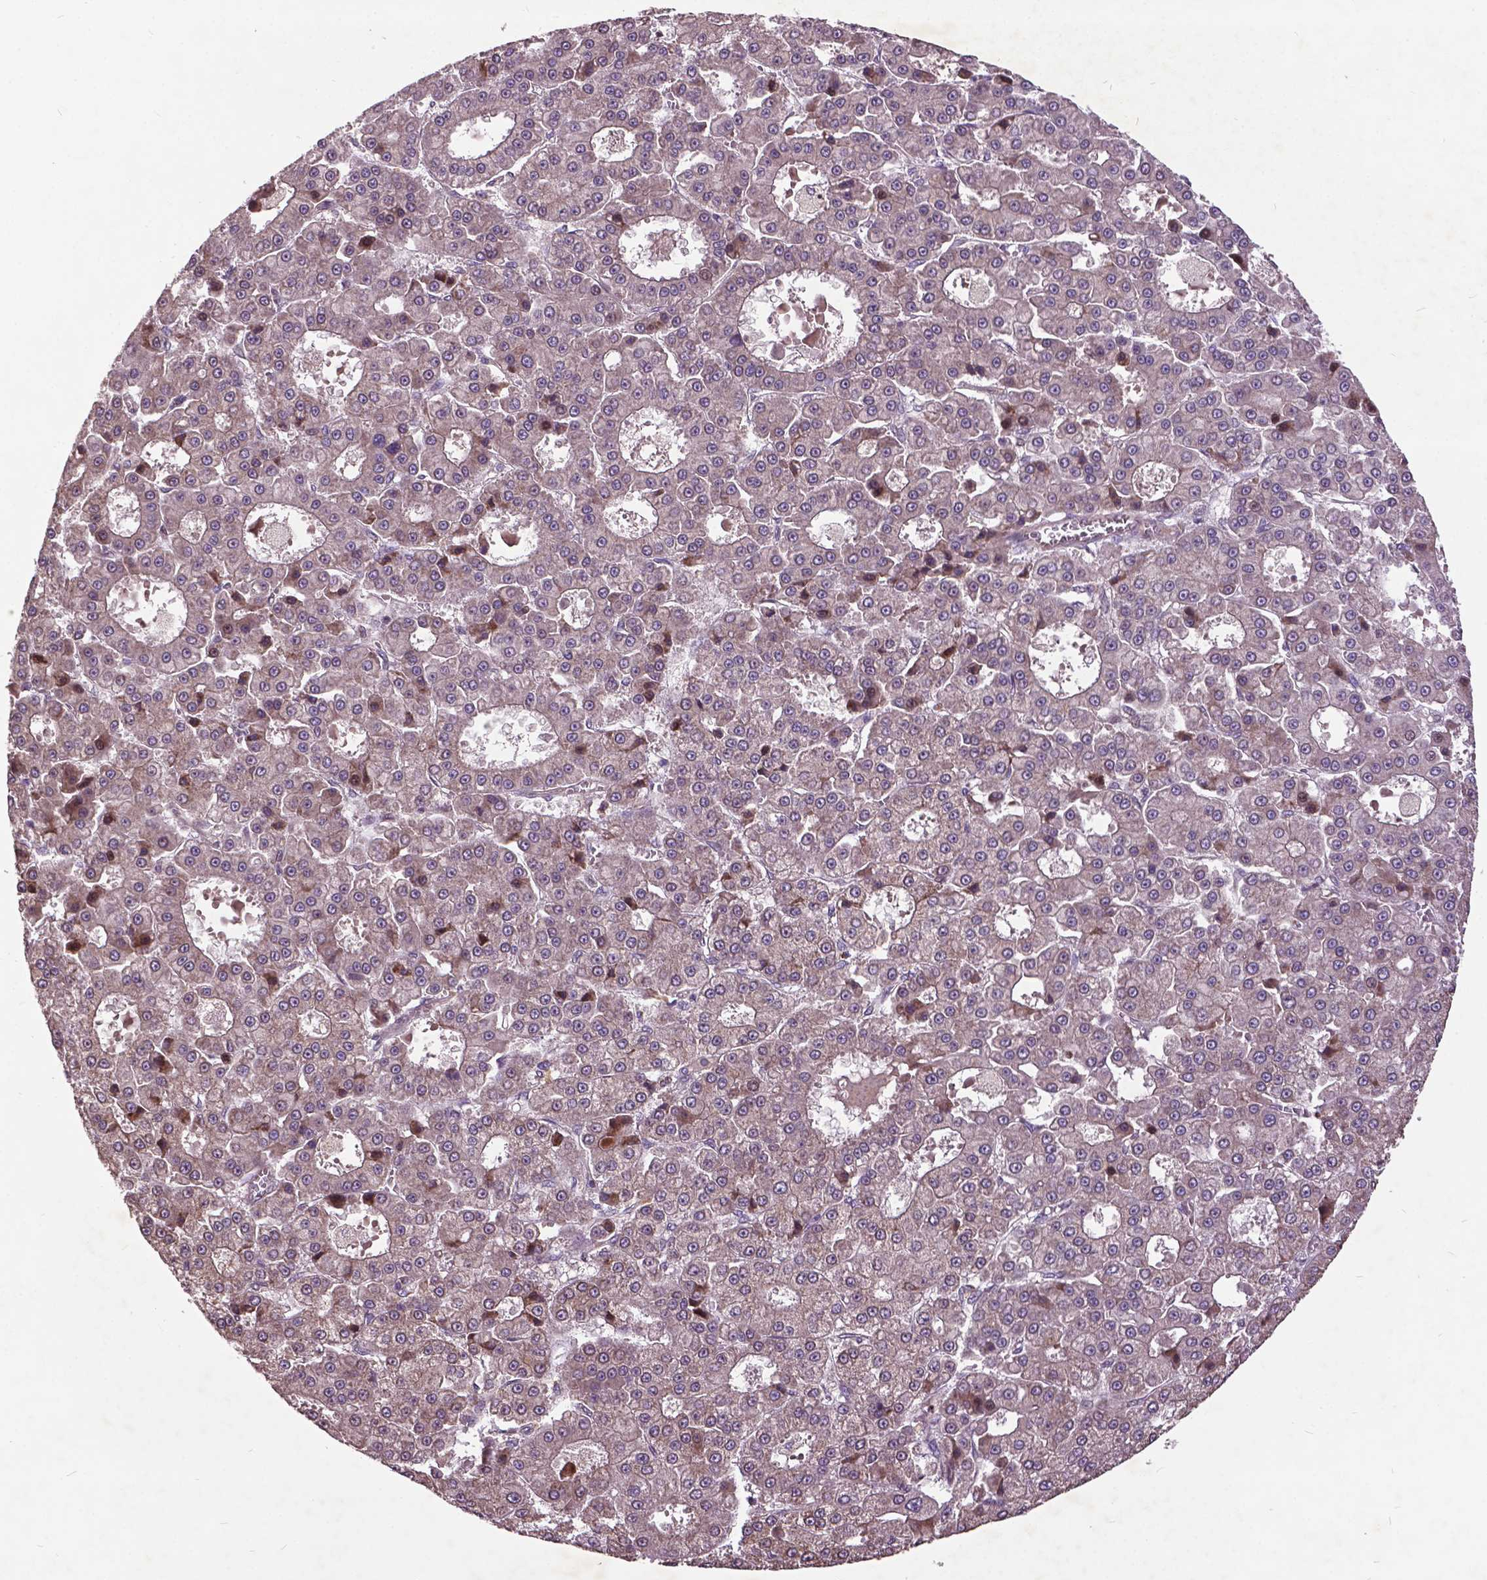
{"staining": {"intensity": "moderate", "quantity": "<25%", "location": "cytoplasmic/membranous,nuclear"}, "tissue": "liver cancer", "cell_type": "Tumor cells", "image_type": "cancer", "snomed": [{"axis": "morphology", "description": "Carcinoma, Hepatocellular, NOS"}, {"axis": "topography", "description": "Liver"}], "caption": "Immunohistochemical staining of hepatocellular carcinoma (liver) shows low levels of moderate cytoplasmic/membranous and nuclear positivity in about <25% of tumor cells.", "gene": "AP1S3", "patient": {"sex": "male", "age": 70}}